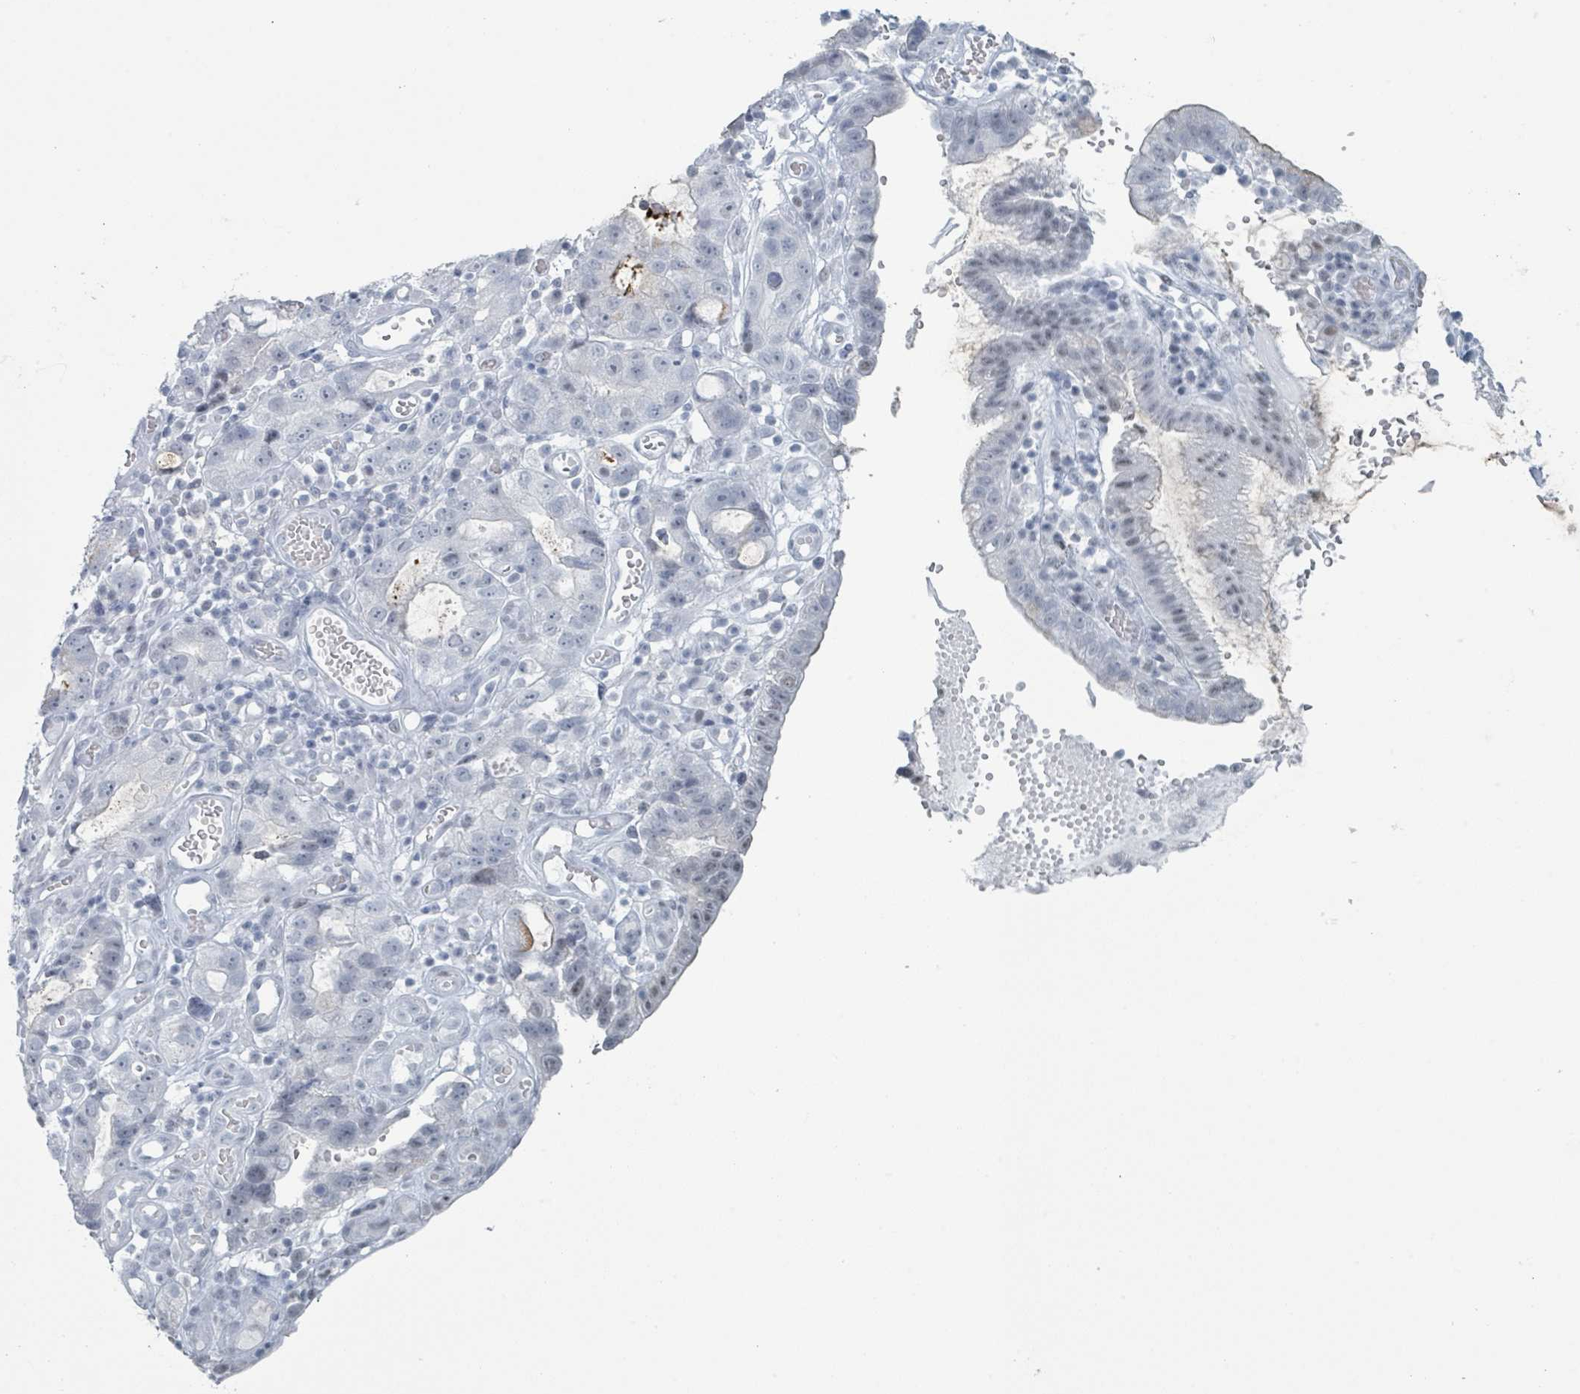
{"staining": {"intensity": "weak", "quantity": "<25%", "location": "nuclear"}, "tissue": "stomach cancer", "cell_type": "Tumor cells", "image_type": "cancer", "snomed": [{"axis": "morphology", "description": "Adenocarcinoma, NOS"}, {"axis": "topography", "description": "Stomach"}], "caption": "This is an immunohistochemistry photomicrograph of stomach cancer. There is no staining in tumor cells.", "gene": "GPR15LG", "patient": {"sex": "male", "age": 55}}